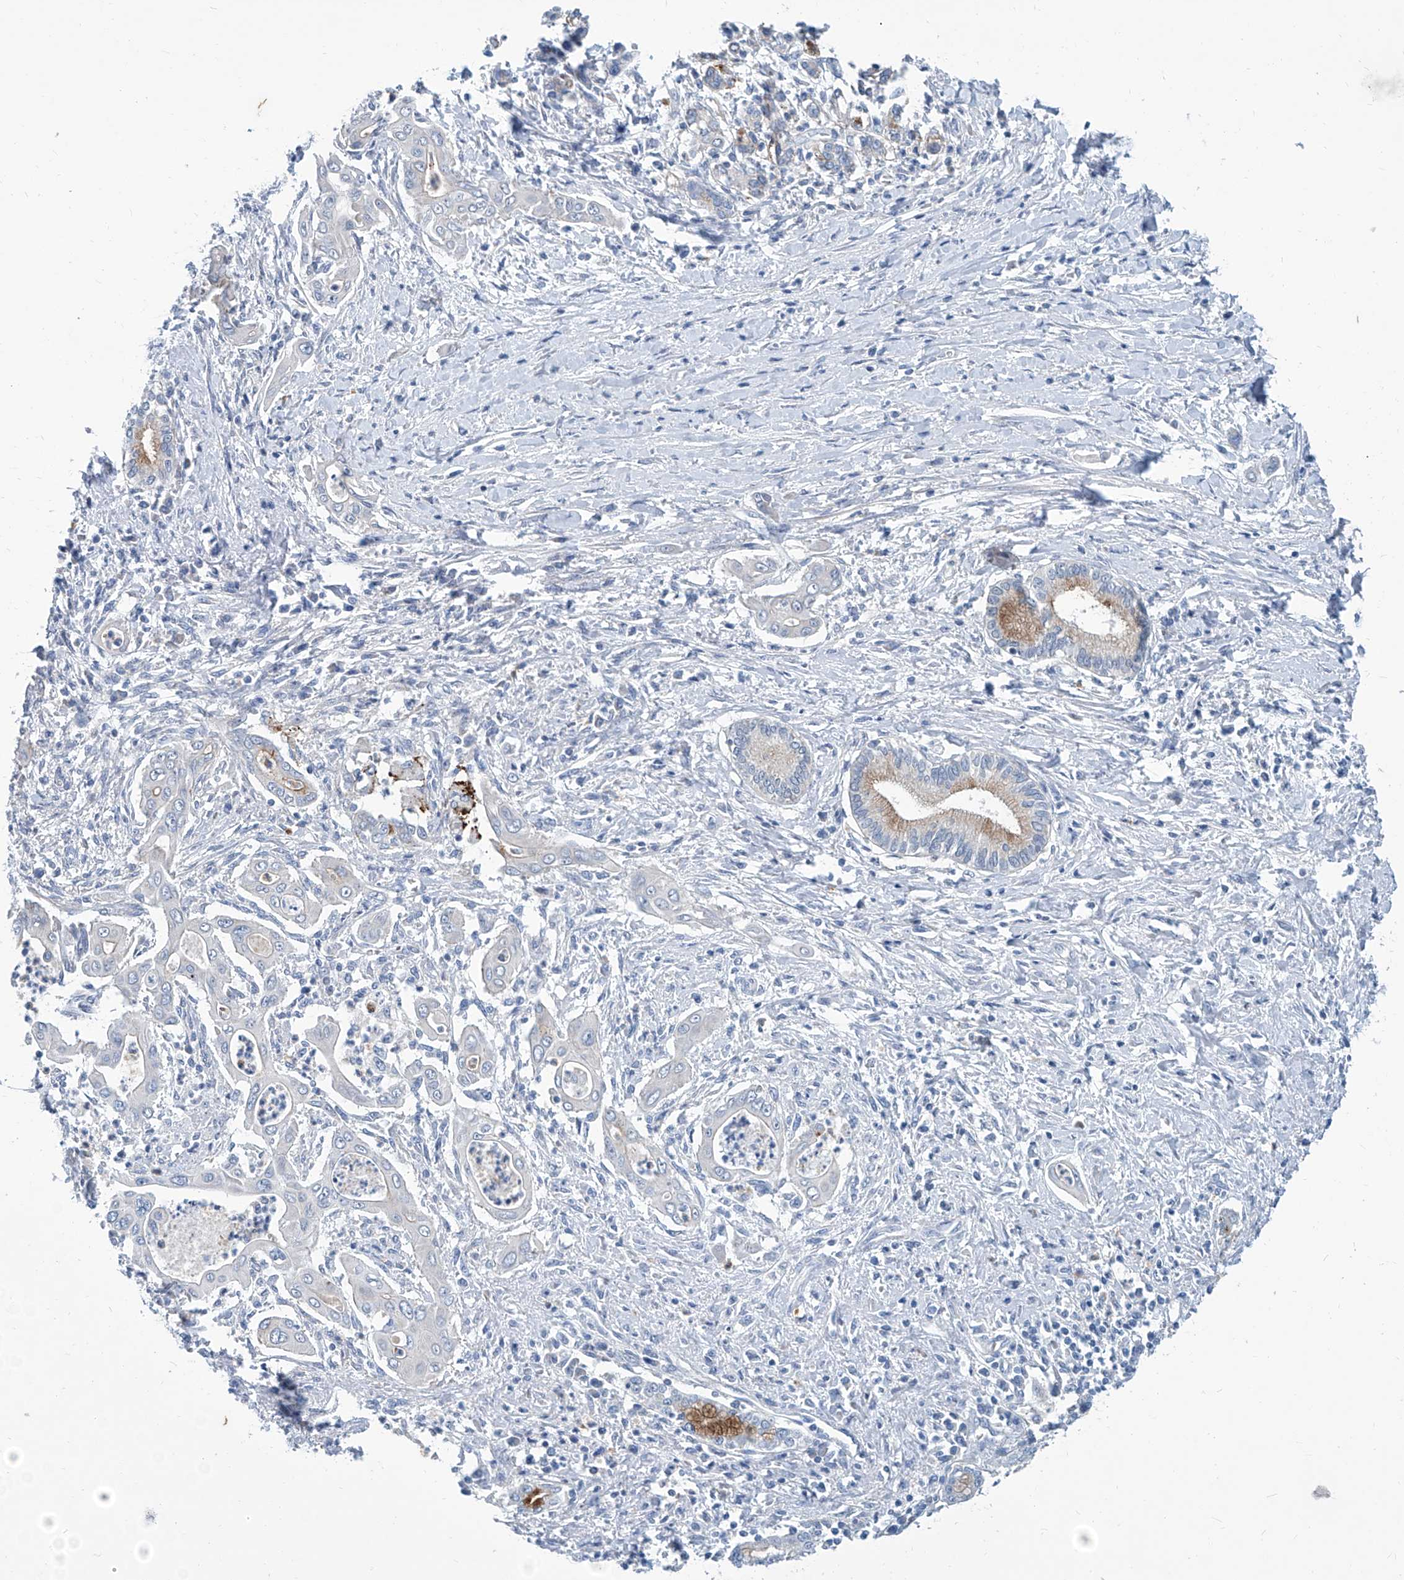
{"staining": {"intensity": "negative", "quantity": "none", "location": "none"}, "tissue": "pancreatic cancer", "cell_type": "Tumor cells", "image_type": "cancer", "snomed": [{"axis": "morphology", "description": "Adenocarcinoma, NOS"}, {"axis": "topography", "description": "Pancreas"}], "caption": "Adenocarcinoma (pancreatic) was stained to show a protein in brown. There is no significant staining in tumor cells. (DAB immunohistochemistry (IHC) visualized using brightfield microscopy, high magnification).", "gene": "ZNF519", "patient": {"sex": "male", "age": 58}}